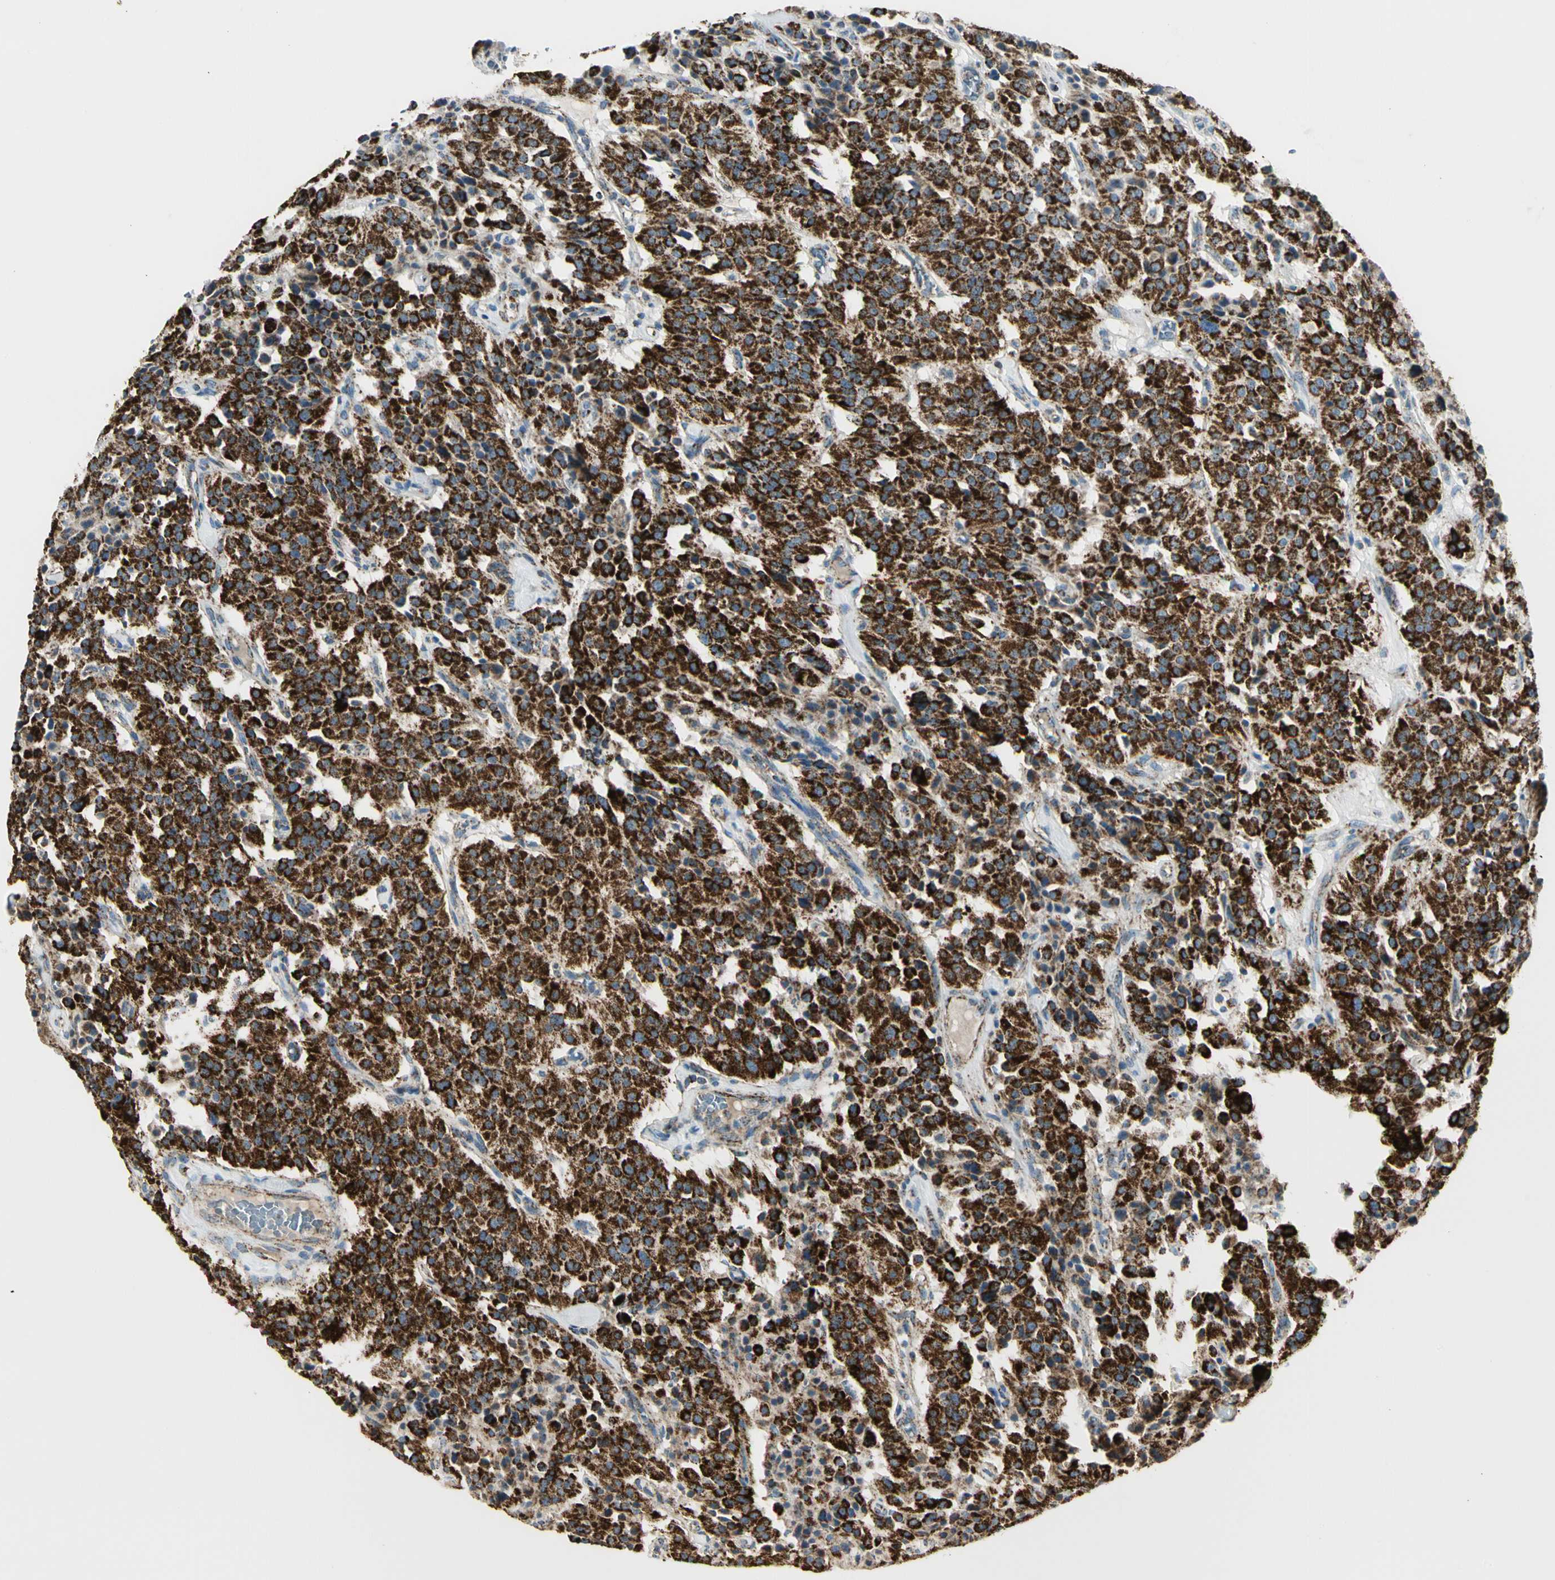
{"staining": {"intensity": "strong", "quantity": ">75%", "location": "cytoplasmic/membranous"}, "tissue": "carcinoid", "cell_type": "Tumor cells", "image_type": "cancer", "snomed": [{"axis": "morphology", "description": "Carcinoid, malignant, NOS"}, {"axis": "topography", "description": "Lung"}], "caption": "The photomicrograph displays a brown stain indicating the presence of a protein in the cytoplasmic/membranous of tumor cells in carcinoid.", "gene": "ME2", "patient": {"sex": "male", "age": 30}}